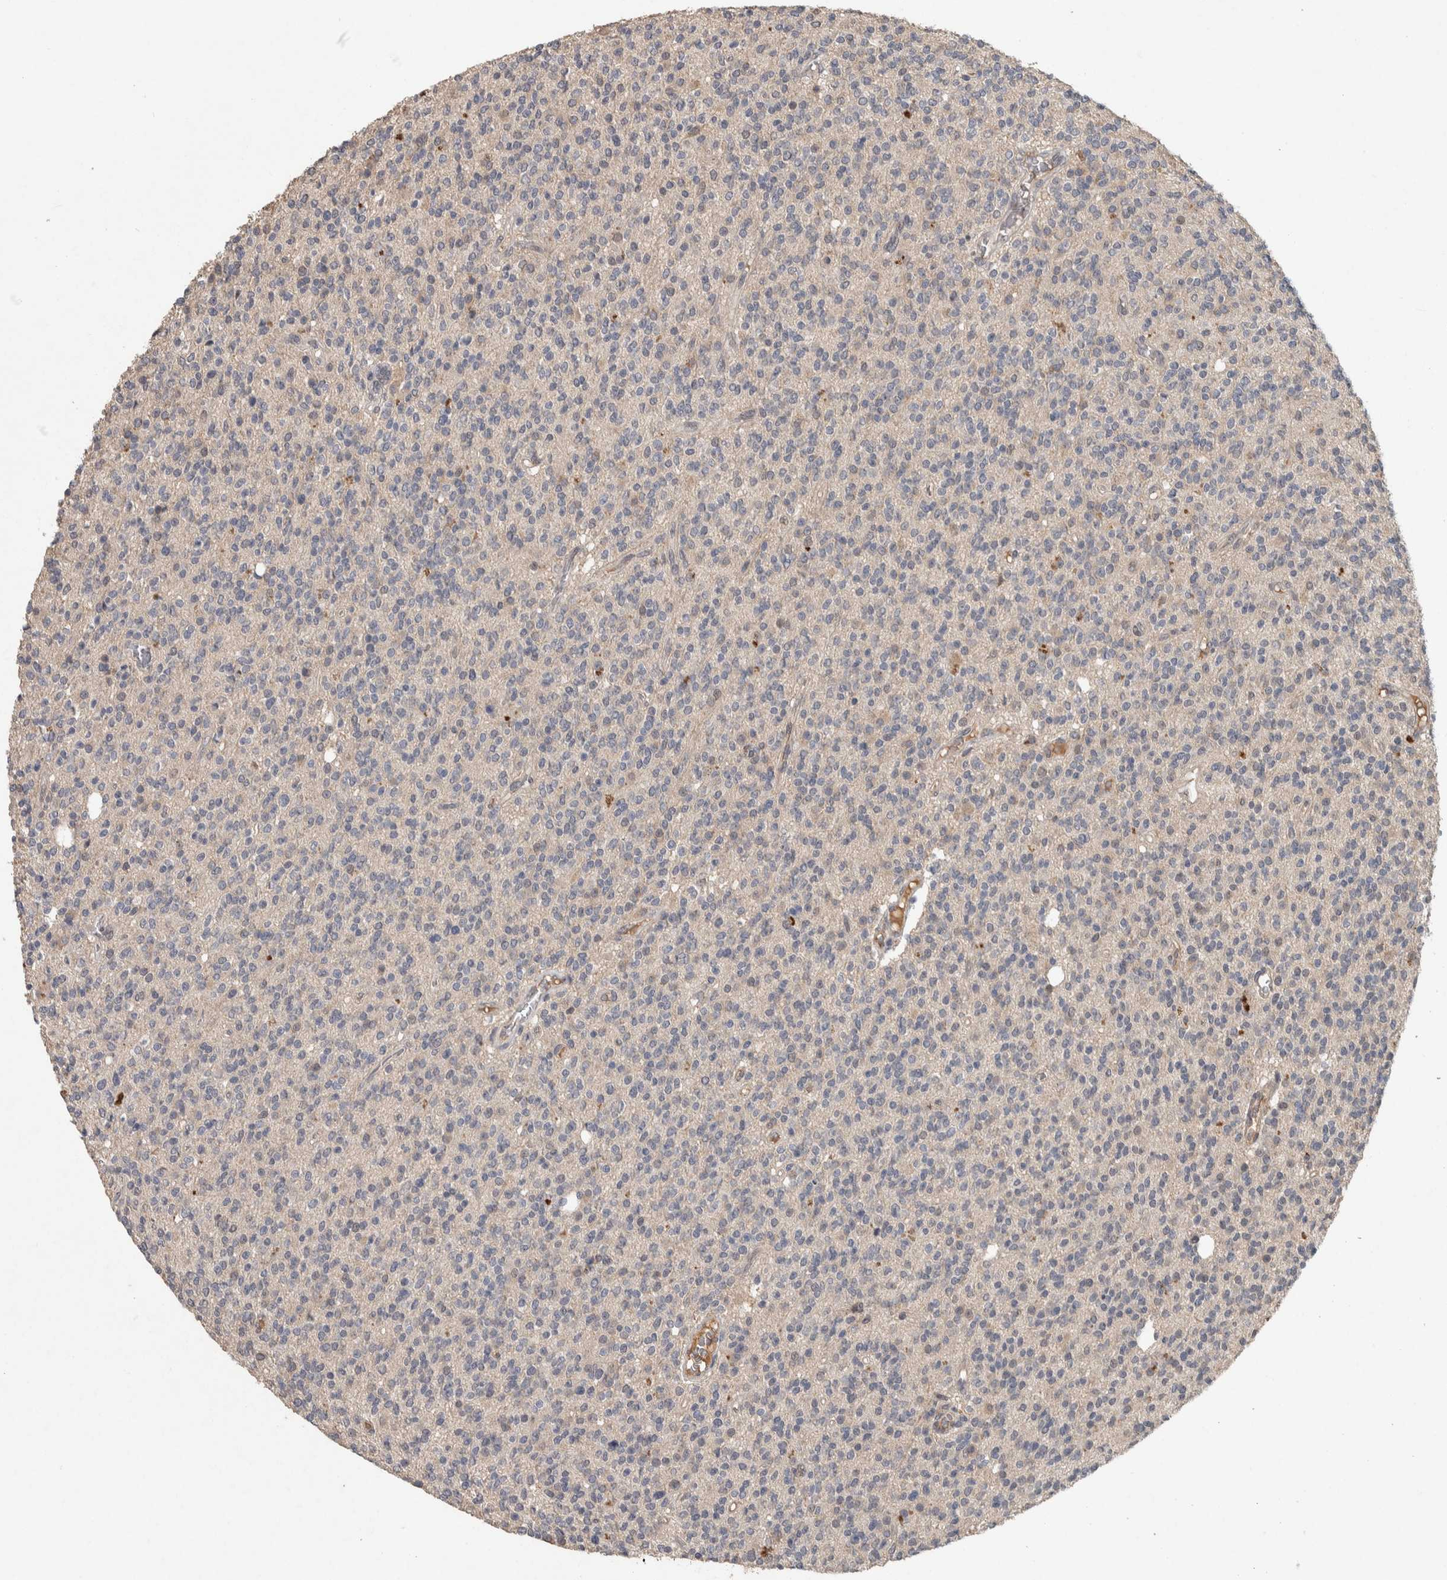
{"staining": {"intensity": "weak", "quantity": "<25%", "location": "cytoplasmic/membranous"}, "tissue": "glioma", "cell_type": "Tumor cells", "image_type": "cancer", "snomed": [{"axis": "morphology", "description": "Glioma, malignant, High grade"}, {"axis": "topography", "description": "Brain"}], "caption": "This is an immunohistochemistry (IHC) photomicrograph of malignant glioma (high-grade). There is no staining in tumor cells.", "gene": "CHRM3", "patient": {"sex": "male", "age": 34}}